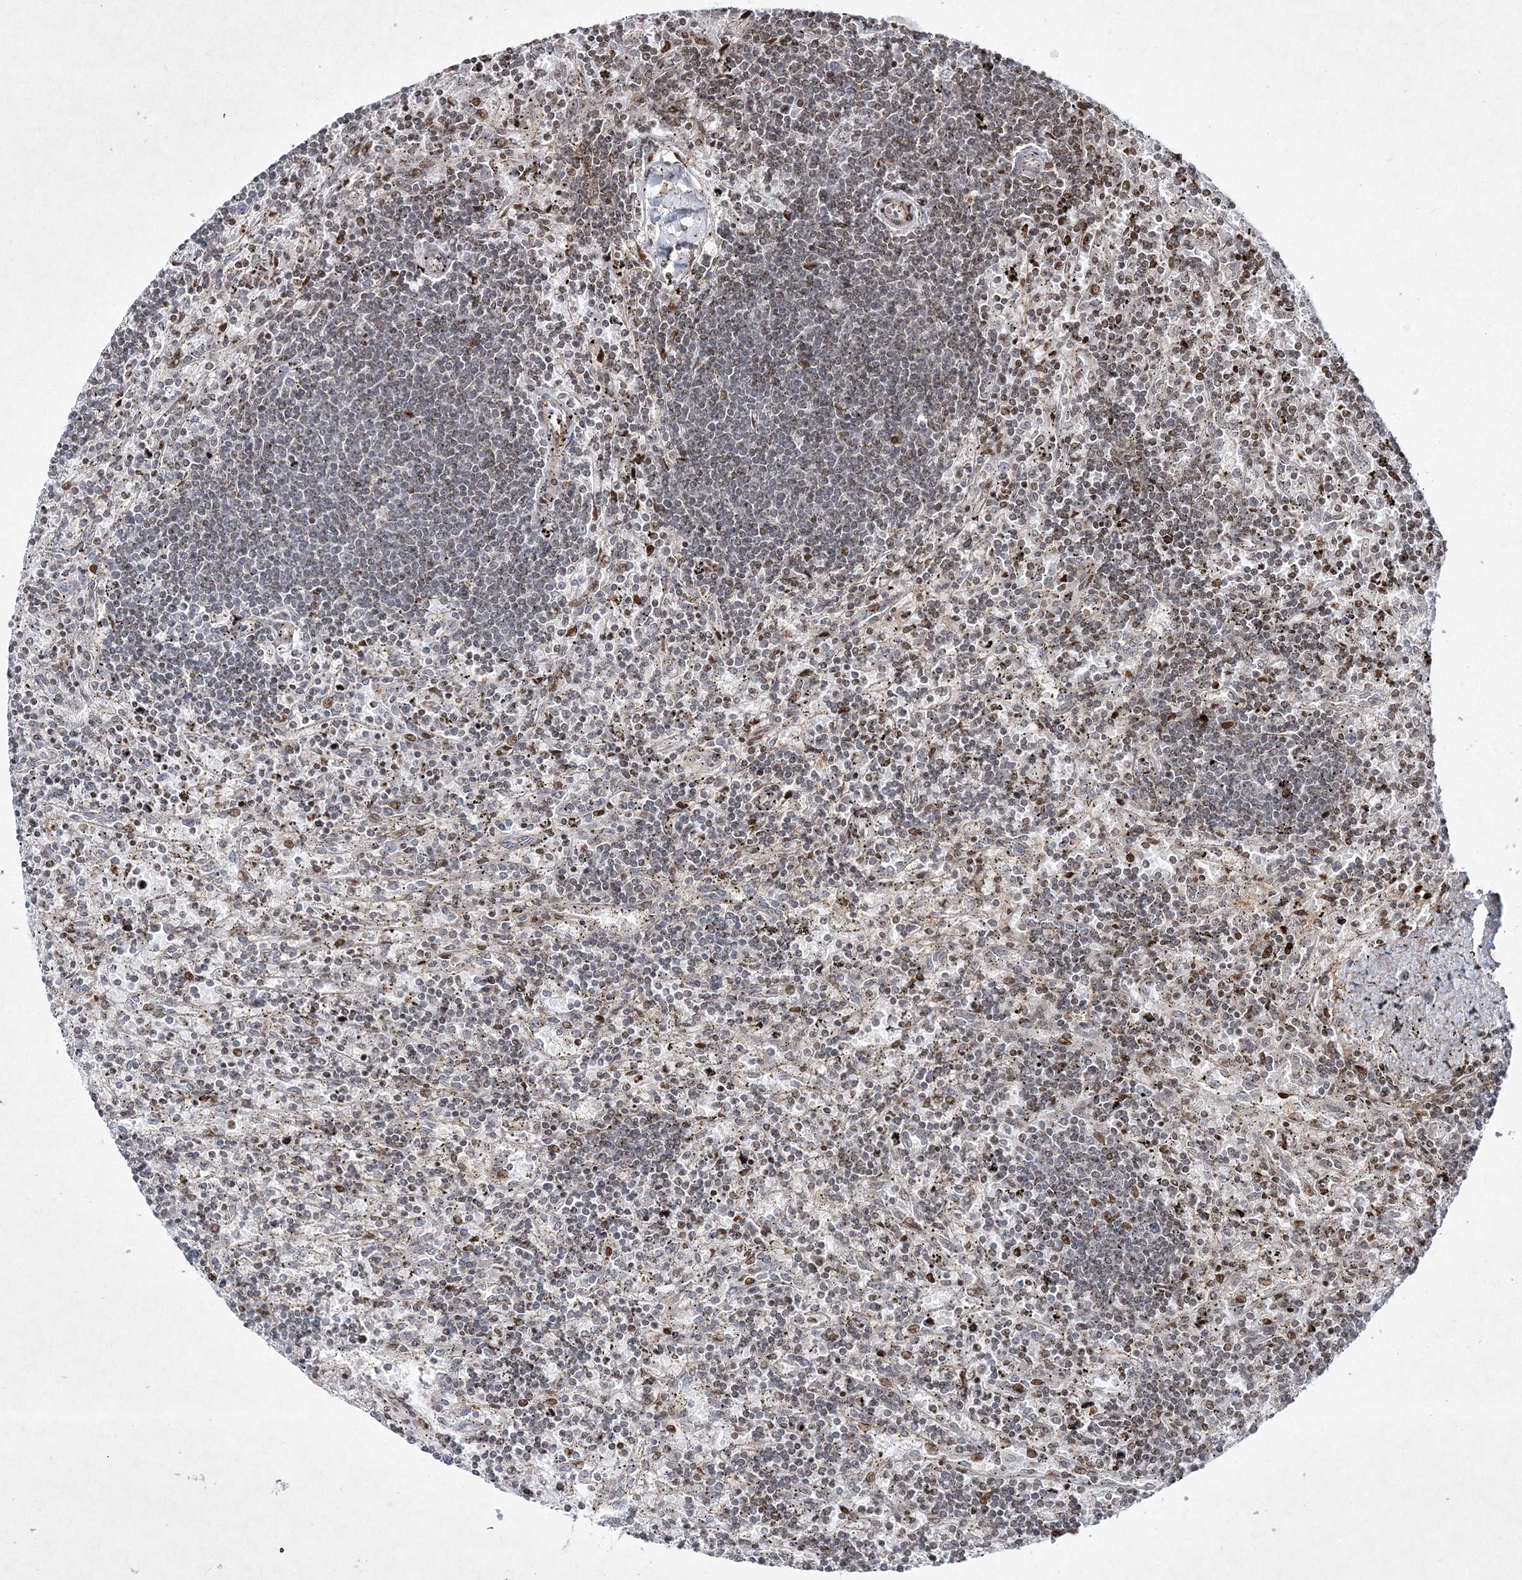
{"staining": {"intensity": "negative", "quantity": "none", "location": "none"}, "tissue": "lymphoma", "cell_type": "Tumor cells", "image_type": "cancer", "snomed": [{"axis": "morphology", "description": "Malignant lymphoma, non-Hodgkin's type, Low grade"}, {"axis": "topography", "description": "Spleen"}], "caption": "IHC histopathology image of low-grade malignant lymphoma, non-Hodgkin's type stained for a protein (brown), which exhibits no expression in tumor cells.", "gene": "SMIM29", "patient": {"sex": "male", "age": 76}}